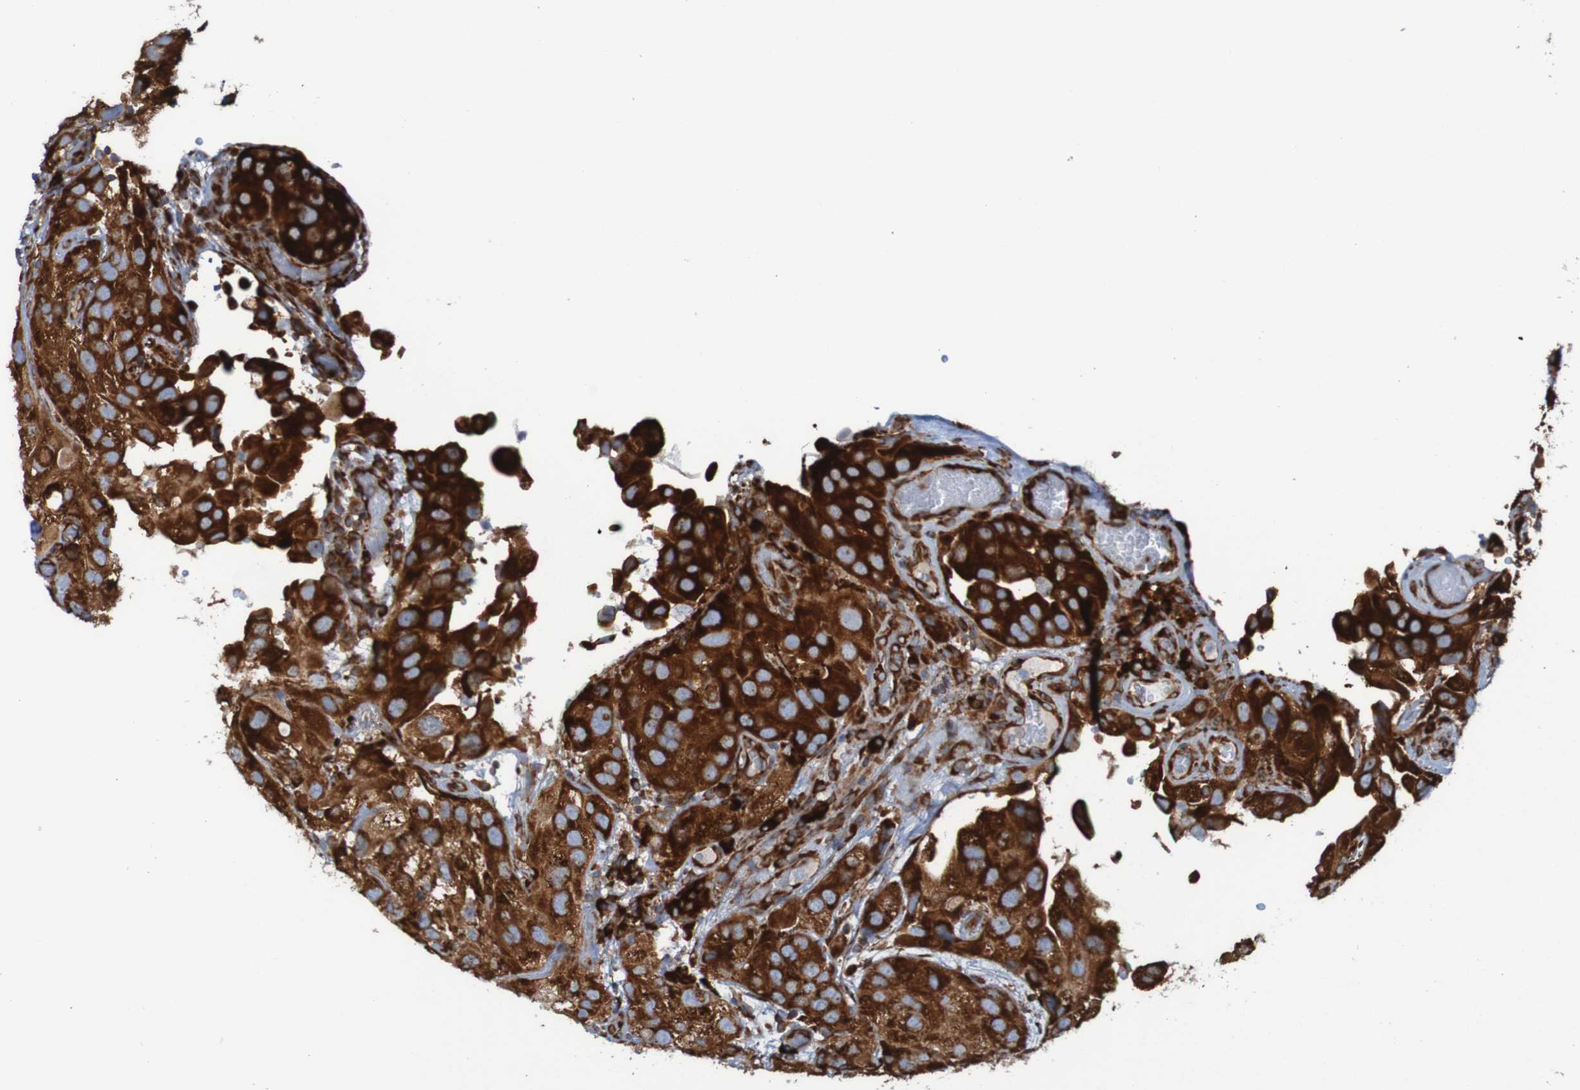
{"staining": {"intensity": "strong", "quantity": ">75%", "location": "cytoplasmic/membranous"}, "tissue": "urothelial cancer", "cell_type": "Tumor cells", "image_type": "cancer", "snomed": [{"axis": "morphology", "description": "Urothelial carcinoma, High grade"}, {"axis": "topography", "description": "Urinary bladder"}], "caption": "High-grade urothelial carcinoma stained with a protein marker shows strong staining in tumor cells.", "gene": "RPL10", "patient": {"sex": "female", "age": 64}}